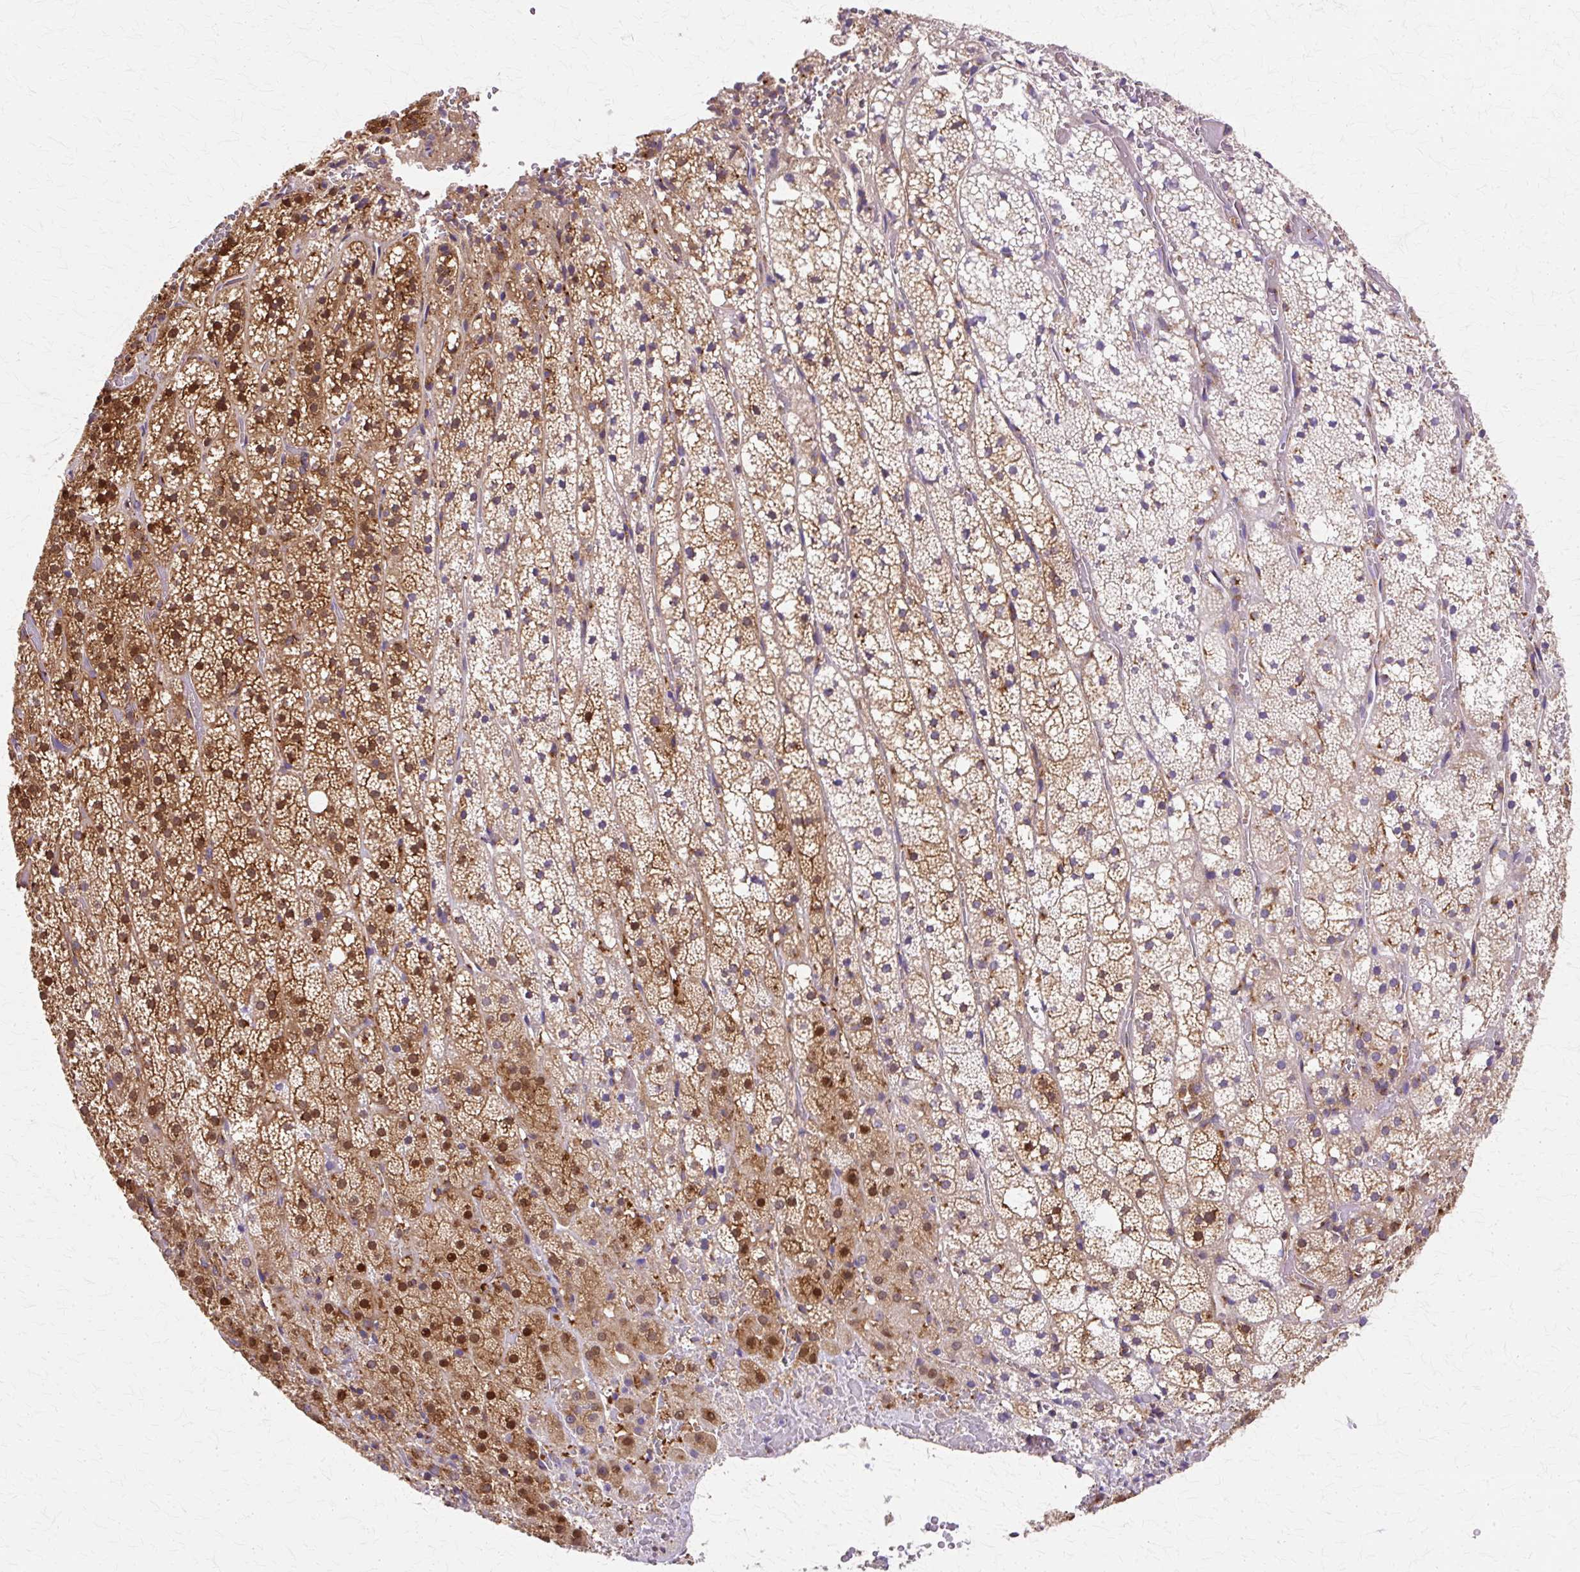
{"staining": {"intensity": "strong", "quantity": "25%-75%", "location": "cytoplasmic/membranous"}, "tissue": "adrenal gland", "cell_type": "Glandular cells", "image_type": "normal", "snomed": [{"axis": "morphology", "description": "Normal tissue, NOS"}, {"axis": "topography", "description": "Adrenal gland"}], "caption": "The image demonstrates staining of normal adrenal gland, revealing strong cytoplasmic/membranous protein staining (brown color) within glandular cells.", "gene": "COPB1", "patient": {"sex": "male", "age": 53}}